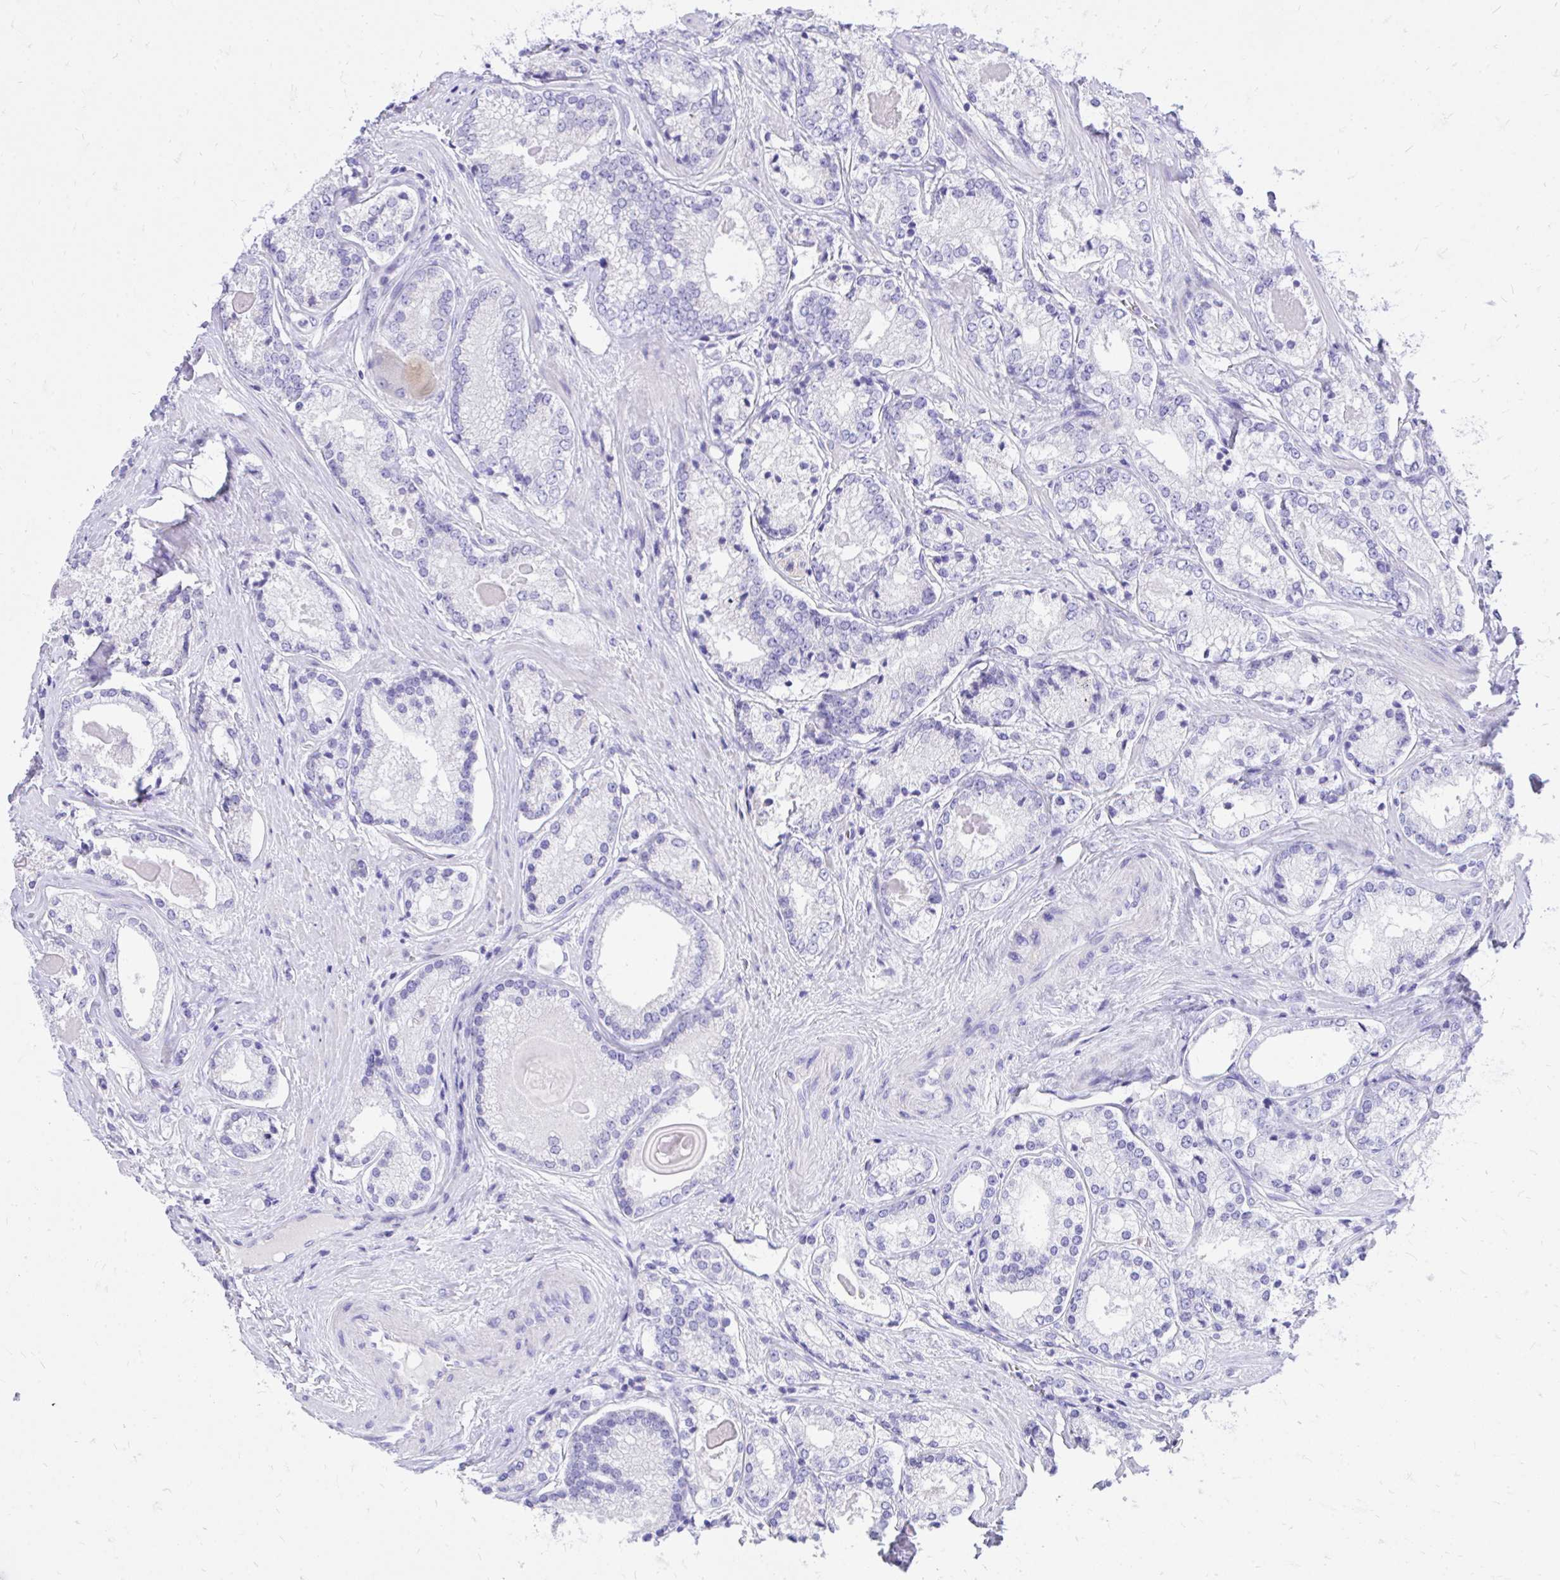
{"staining": {"intensity": "negative", "quantity": "none", "location": "none"}, "tissue": "prostate cancer", "cell_type": "Tumor cells", "image_type": "cancer", "snomed": [{"axis": "morphology", "description": "Adenocarcinoma, NOS"}, {"axis": "morphology", "description": "Adenocarcinoma, Low grade"}, {"axis": "topography", "description": "Prostate"}], "caption": "Photomicrograph shows no significant protein staining in tumor cells of prostate cancer (low-grade adenocarcinoma). The staining was performed using DAB to visualize the protein expression in brown, while the nuclei were stained in blue with hematoxylin (Magnification: 20x).", "gene": "MON1A", "patient": {"sex": "male", "age": 68}}